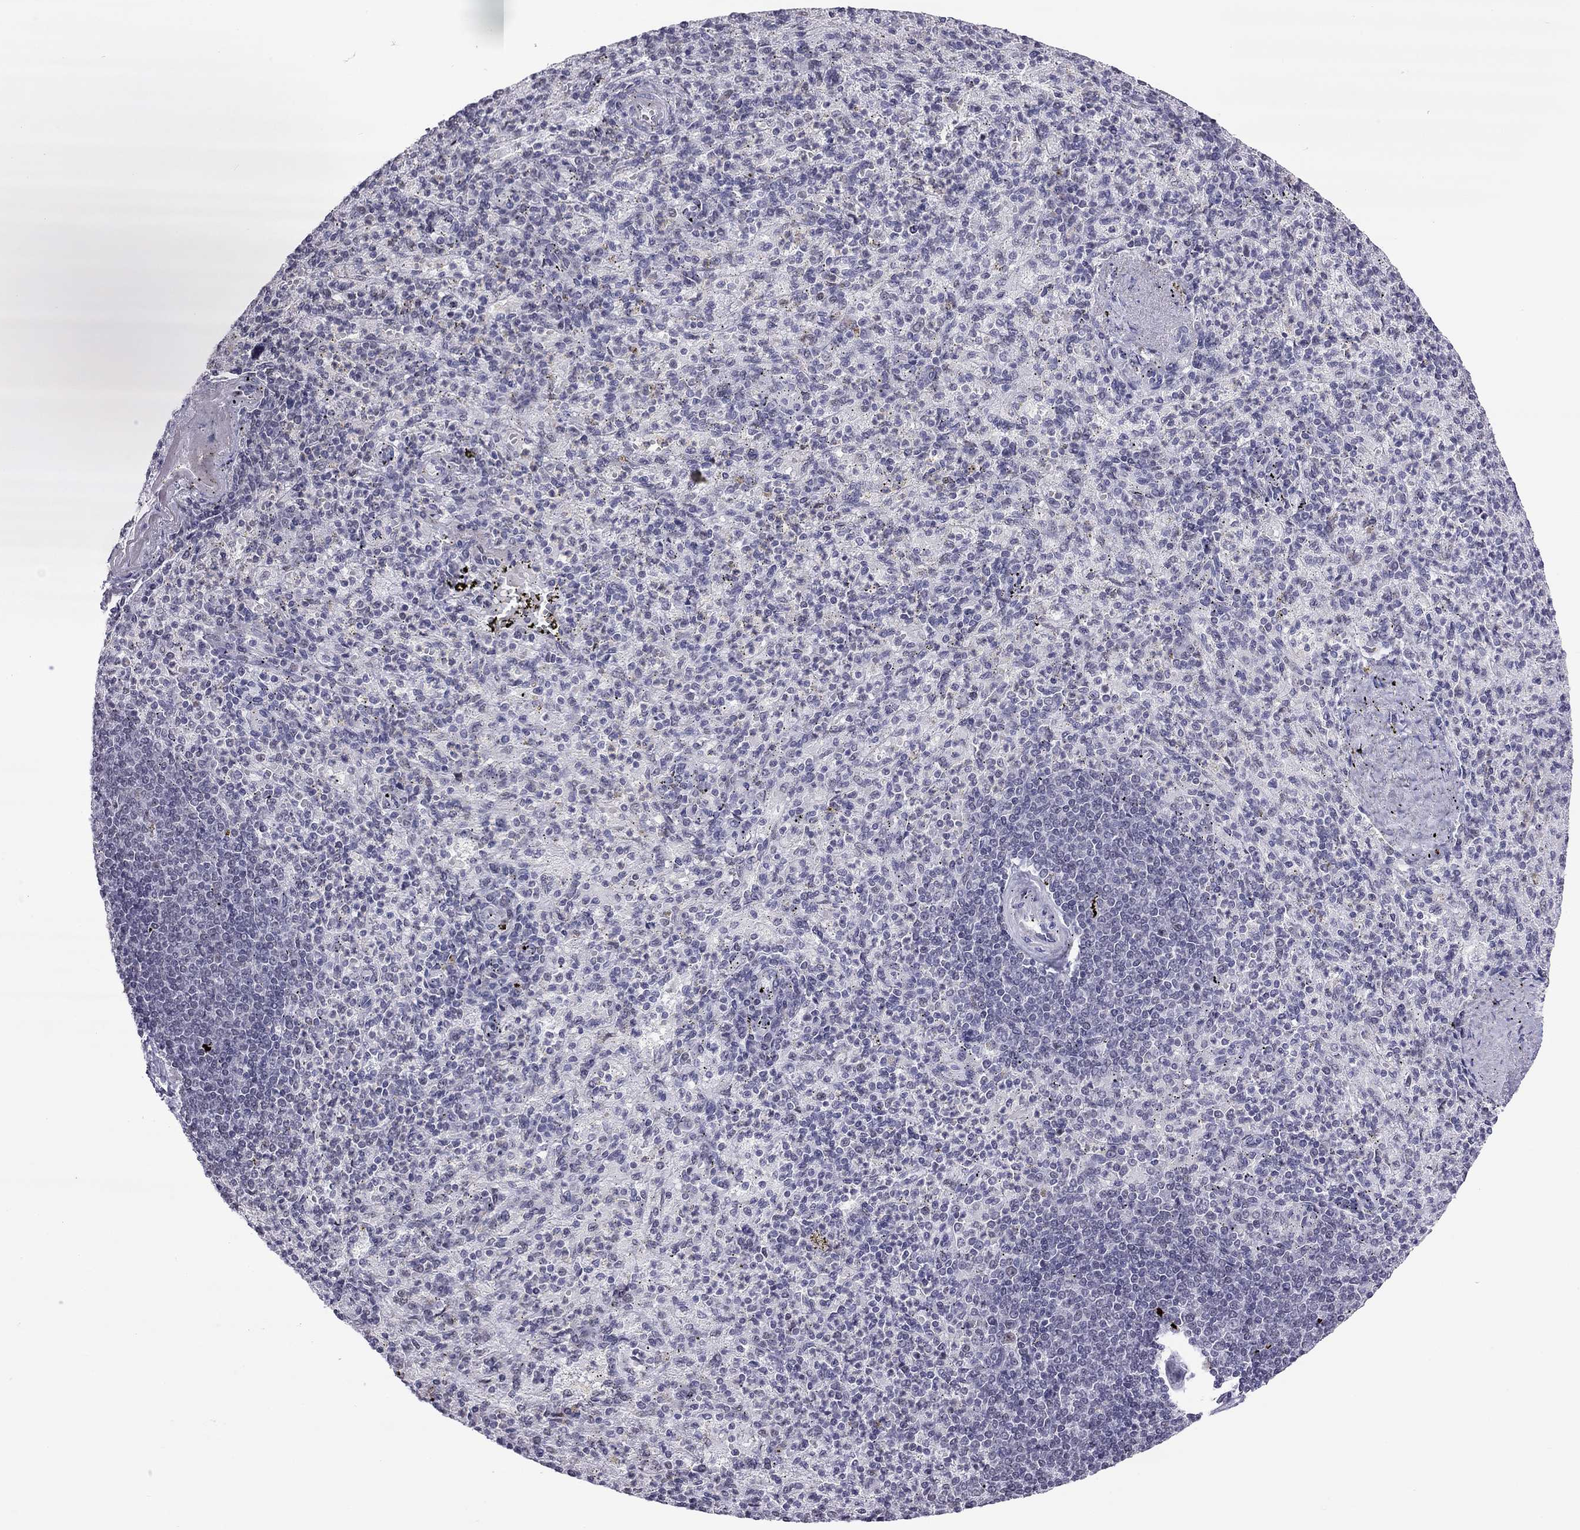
{"staining": {"intensity": "negative", "quantity": "none", "location": "none"}, "tissue": "spleen", "cell_type": "Cells in red pulp", "image_type": "normal", "snomed": [{"axis": "morphology", "description": "Normal tissue, NOS"}, {"axis": "topography", "description": "Spleen"}], "caption": "Immunohistochemistry (IHC) of unremarkable human spleen displays no expression in cells in red pulp. (DAB immunohistochemistry (IHC), high magnification).", "gene": "PPP1R3A", "patient": {"sex": "female", "age": 74}}